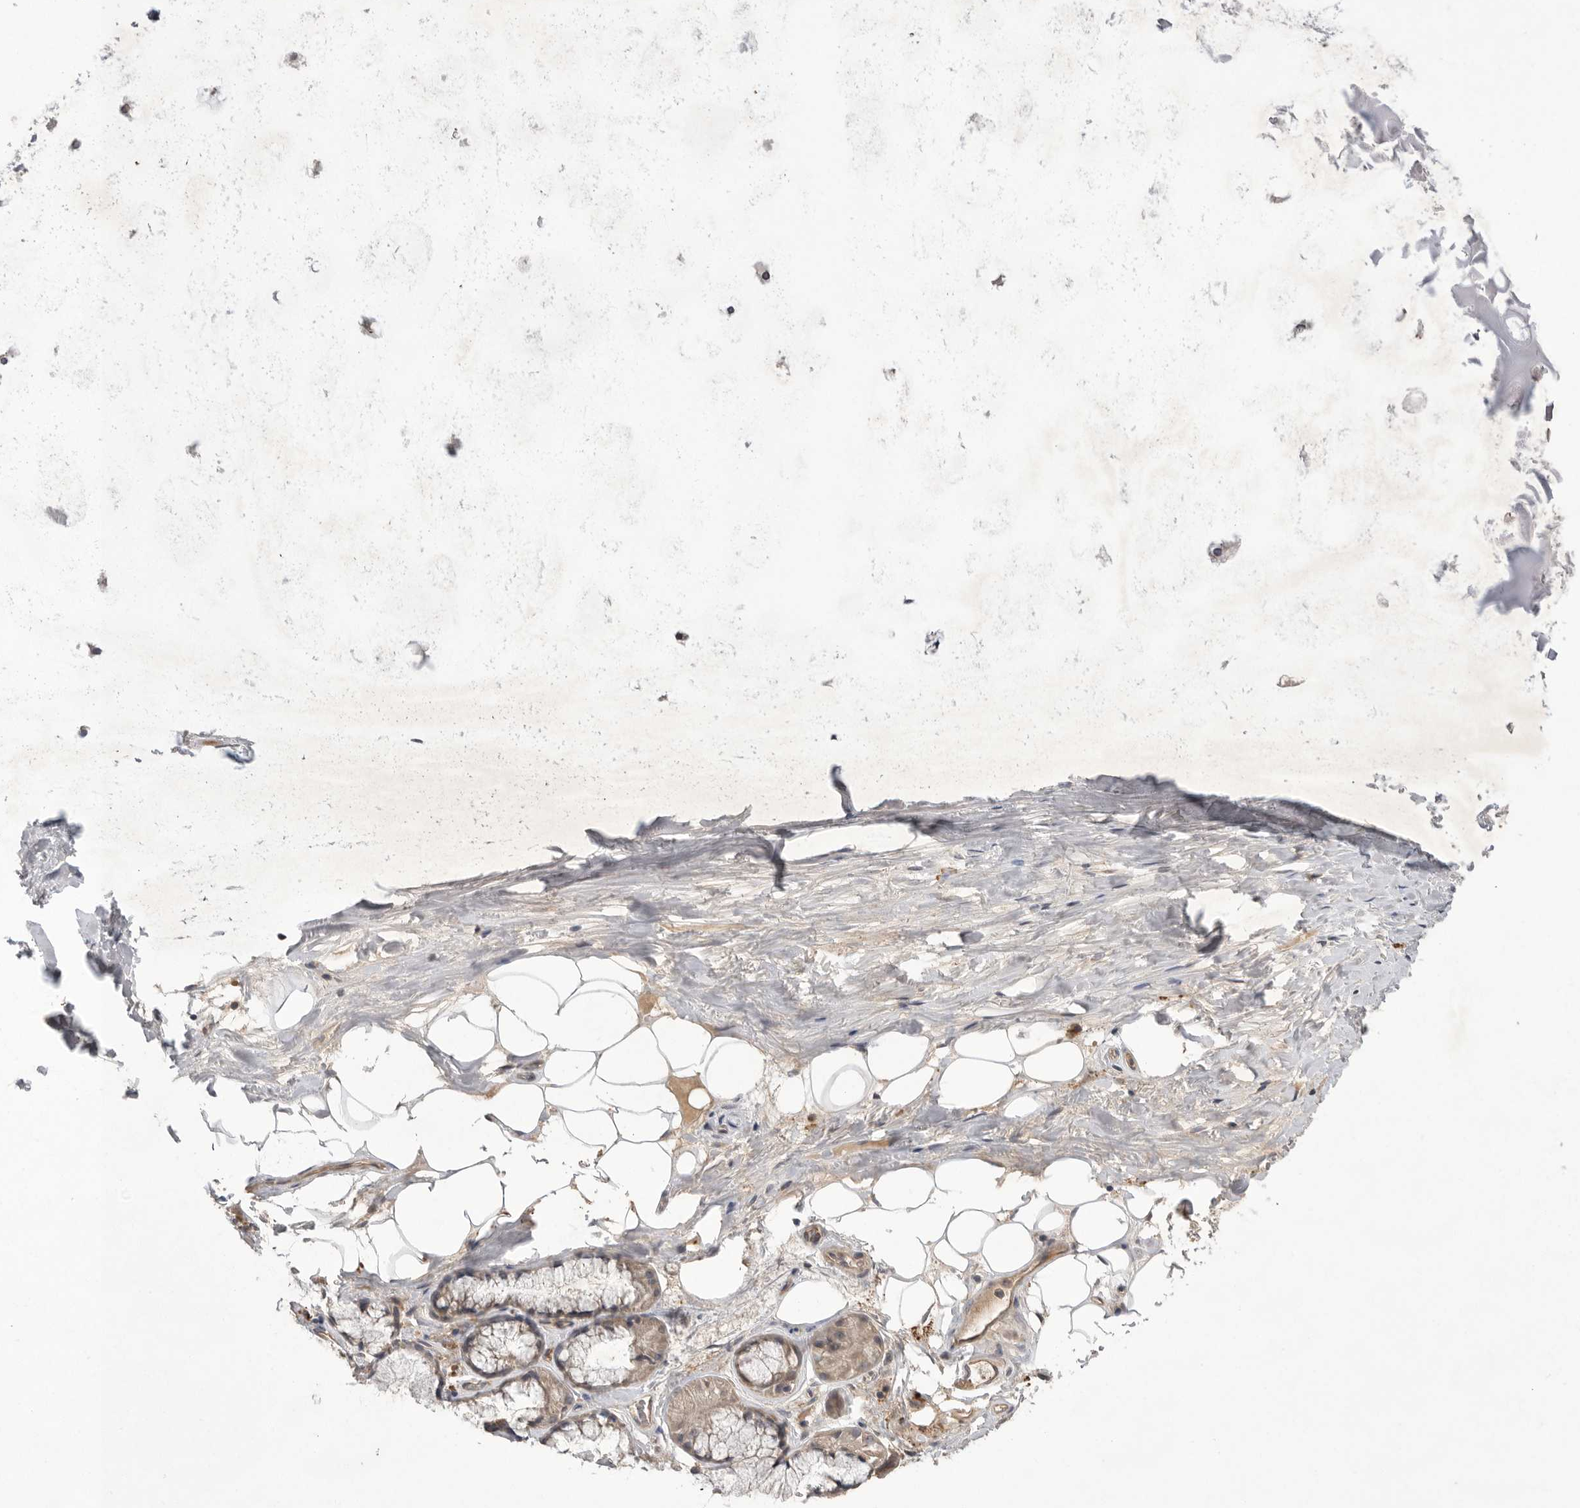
{"staining": {"intensity": "negative", "quantity": "none", "location": "none"}, "tissue": "adipose tissue", "cell_type": "Adipocytes", "image_type": "normal", "snomed": [{"axis": "morphology", "description": "Normal tissue, NOS"}, {"axis": "topography", "description": "Cartilage tissue"}], "caption": "This photomicrograph is of unremarkable adipose tissue stained with immunohistochemistry (IHC) to label a protein in brown with the nuclei are counter-stained blue. There is no positivity in adipocytes.", "gene": "NRCAM", "patient": {"sex": "female", "age": 63}}